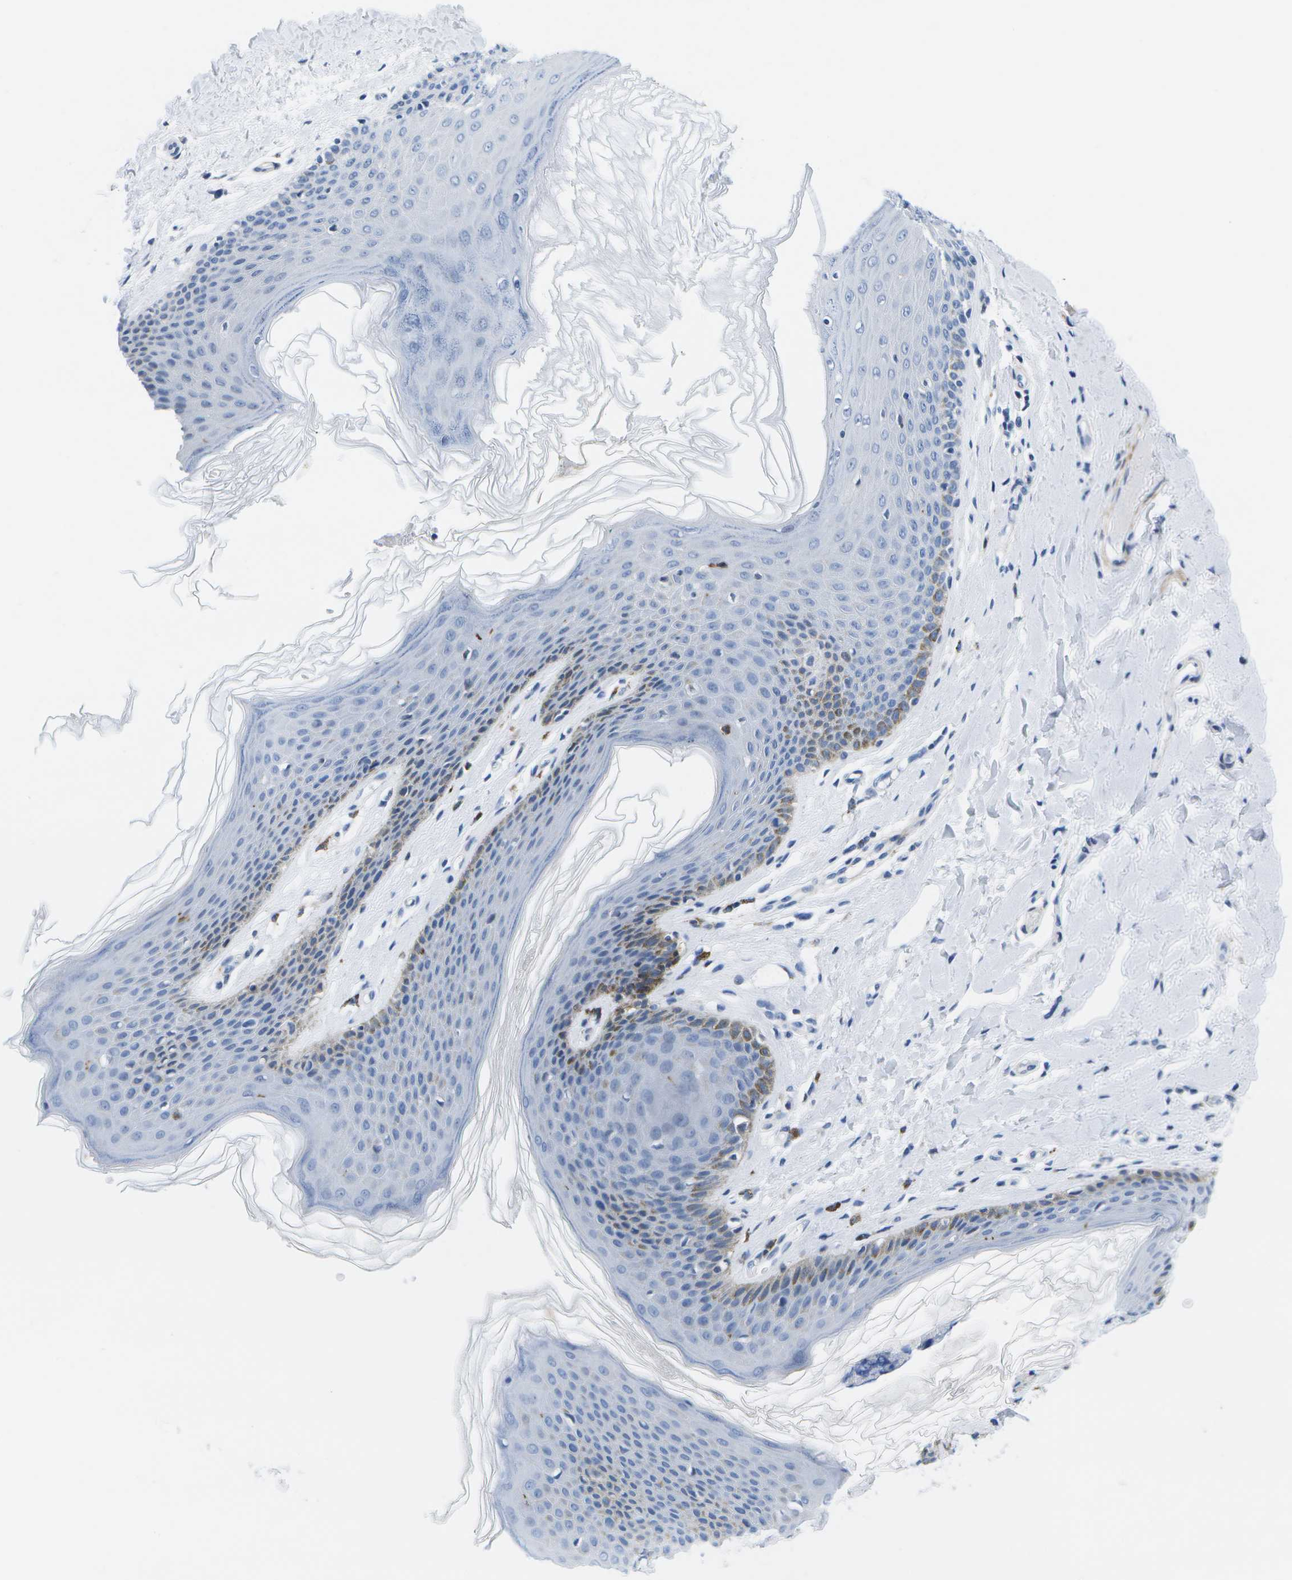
{"staining": {"intensity": "weak", "quantity": "<25%", "location": "cytoplasmic/membranous"}, "tissue": "skin", "cell_type": "Epidermal cells", "image_type": "normal", "snomed": [{"axis": "morphology", "description": "Normal tissue, NOS"}, {"axis": "topography", "description": "Vulva"}], "caption": "Immunohistochemical staining of unremarkable skin displays no significant staining in epidermal cells.", "gene": "ADGRG6", "patient": {"sex": "female", "age": 66}}